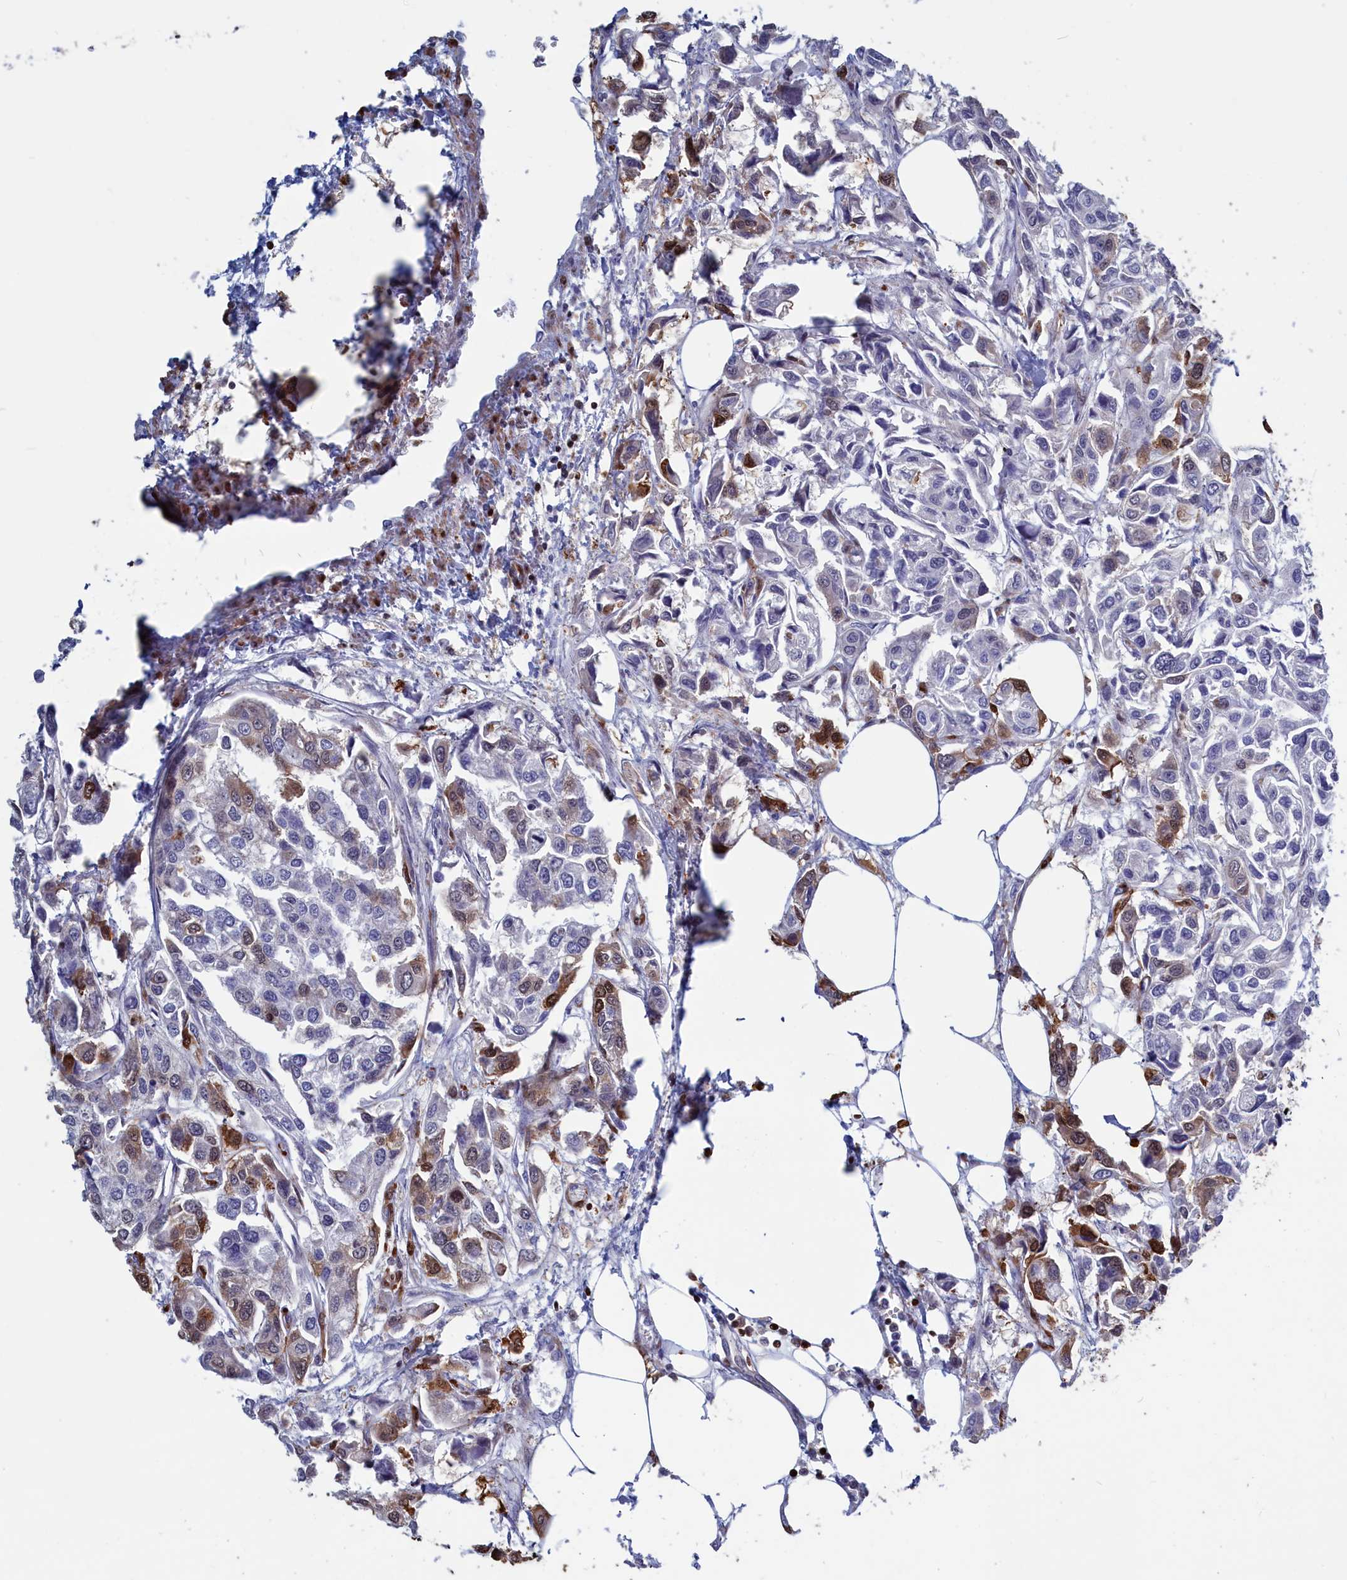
{"staining": {"intensity": "moderate", "quantity": "<25%", "location": "cytoplasmic/membranous,nuclear"}, "tissue": "urothelial cancer", "cell_type": "Tumor cells", "image_type": "cancer", "snomed": [{"axis": "morphology", "description": "Urothelial carcinoma, High grade"}, {"axis": "topography", "description": "Urinary bladder"}], "caption": "A low amount of moderate cytoplasmic/membranous and nuclear staining is appreciated in about <25% of tumor cells in high-grade urothelial carcinoma tissue.", "gene": "CRIP1", "patient": {"sex": "male", "age": 67}}